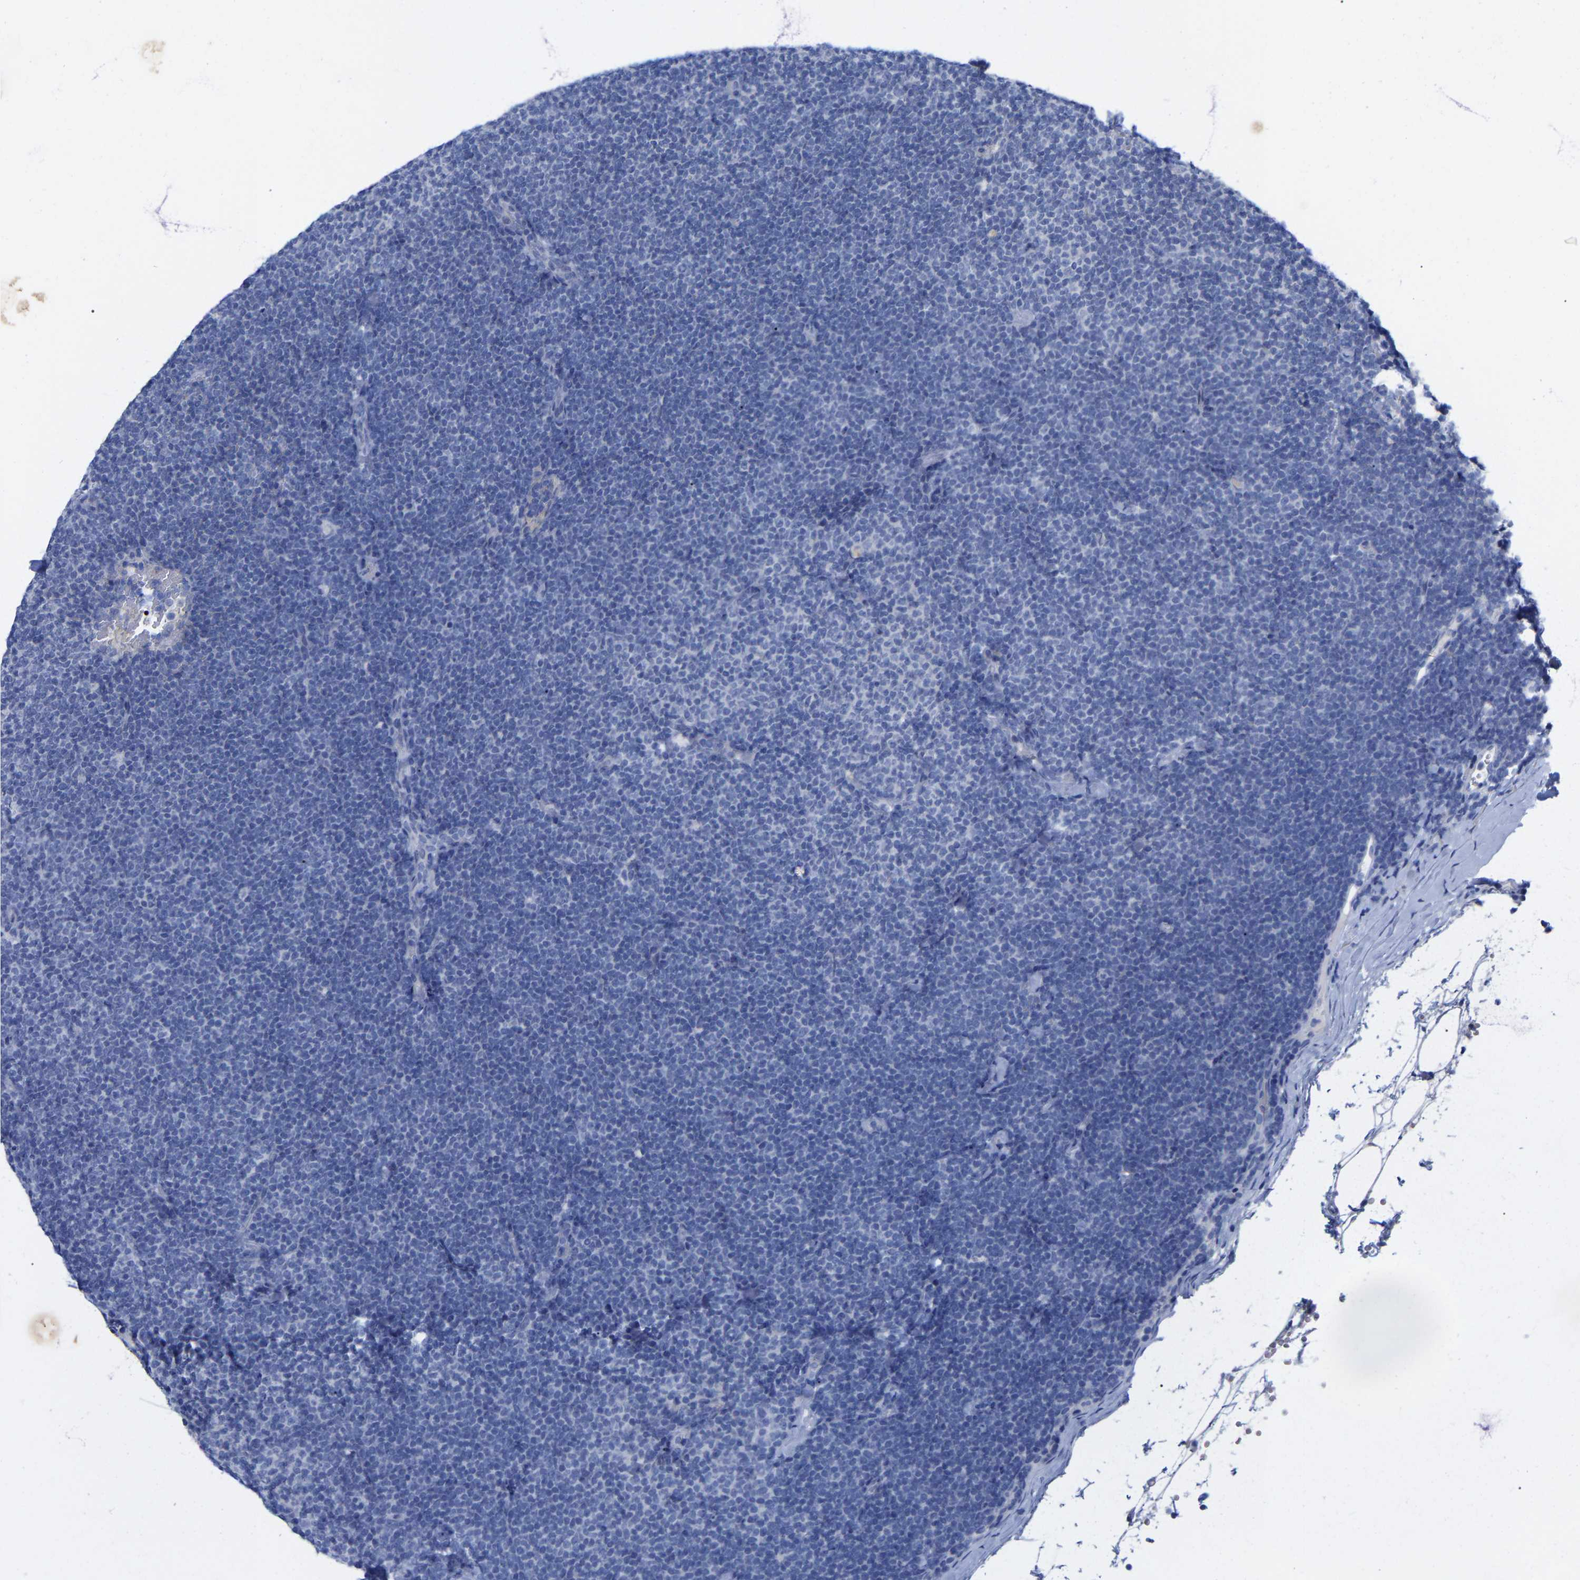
{"staining": {"intensity": "negative", "quantity": "none", "location": "none"}, "tissue": "lymphoma", "cell_type": "Tumor cells", "image_type": "cancer", "snomed": [{"axis": "morphology", "description": "Malignant lymphoma, non-Hodgkin's type, Low grade"}, {"axis": "topography", "description": "Lymph node"}], "caption": "Immunohistochemistry of low-grade malignant lymphoma, non-Hodgkin's type exhibits no expression in tumor cells.", "gene": "HAPLN1", "patient": {"sex": "female", "age": 53}}